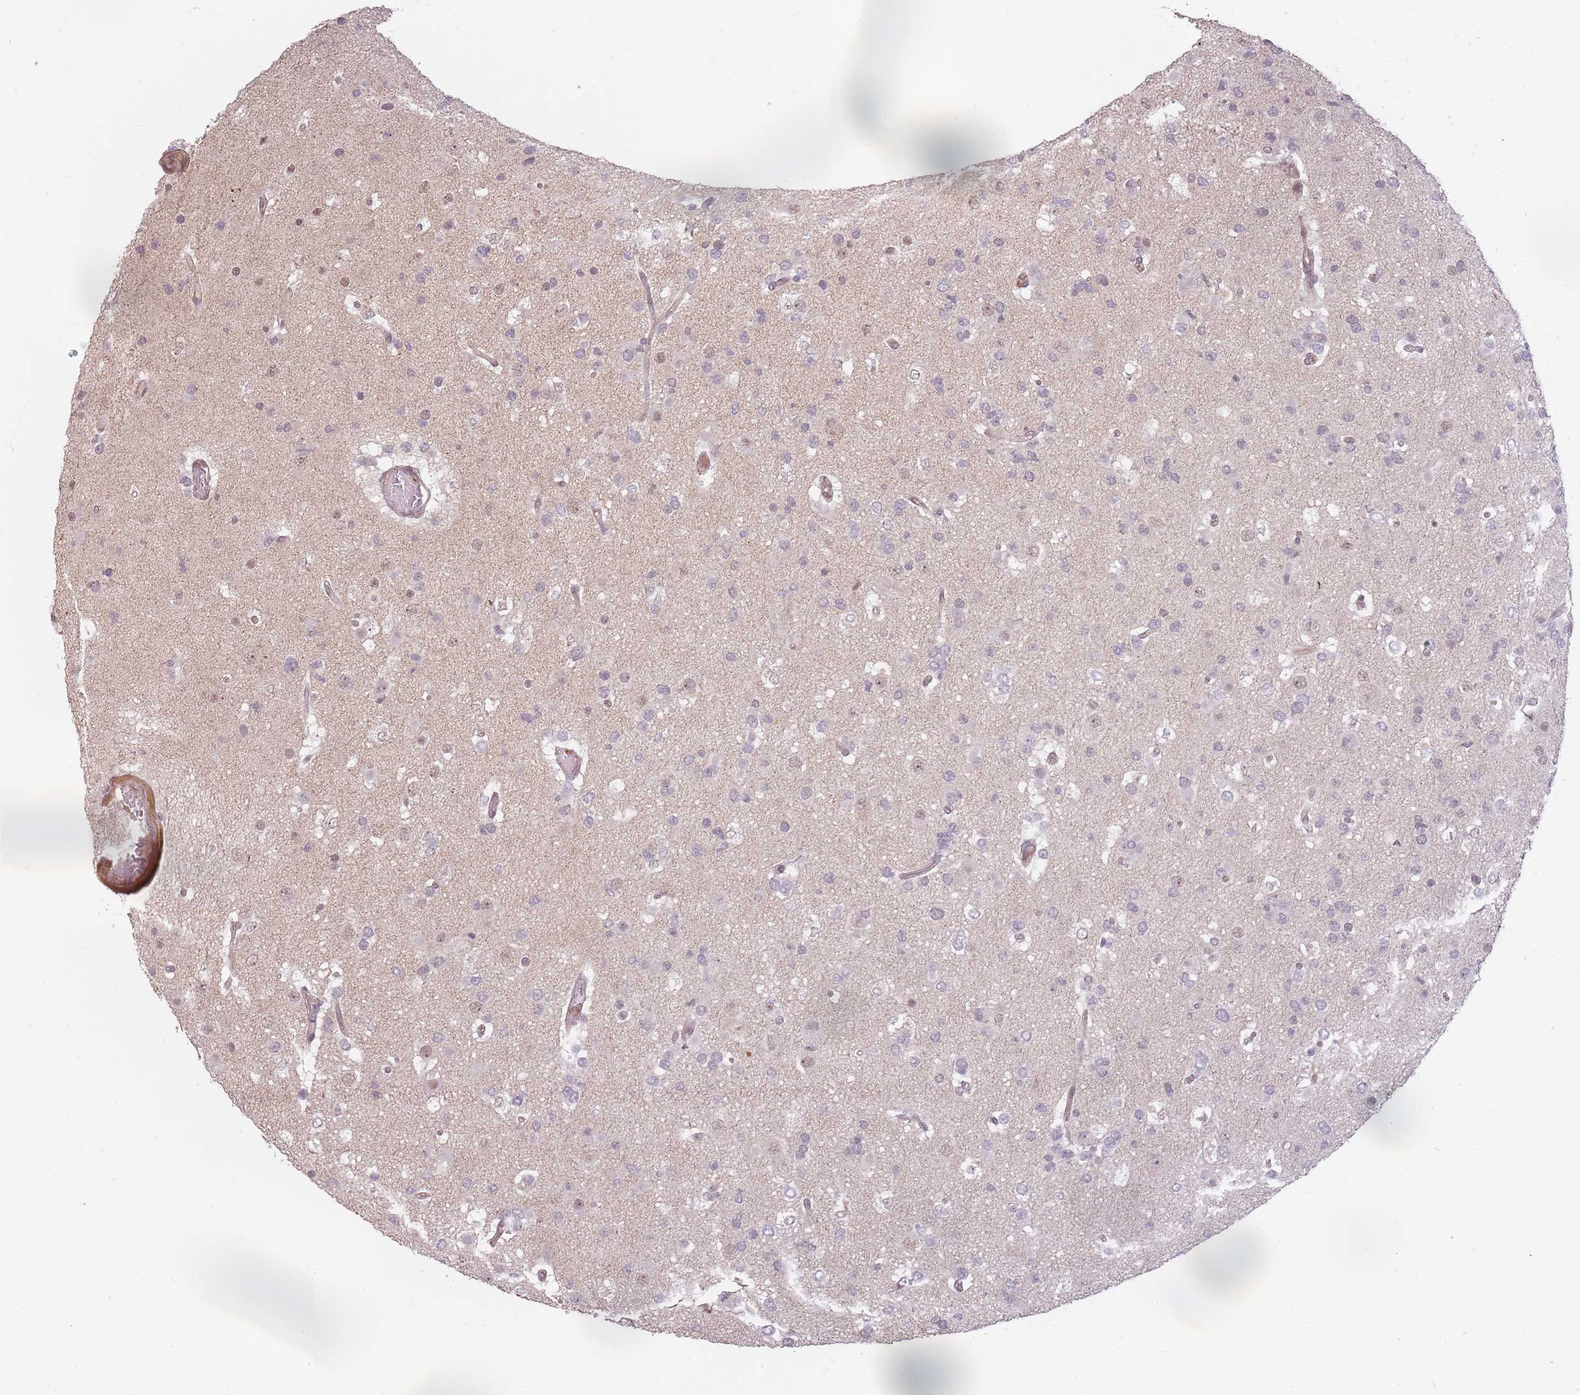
{"staining": {"intensity": "negative", "quantity": "none", "location": "none"}, "tissue": "glioma", "cell_type": "Tumor cells", "image_type": "cancer", "snomed": [{"axis": "morphology", "description": "Glioma, malignant, High grade"}, {"axis": "topography", "description": "Brain"}], "caption": "High power microscopy image of an immunohistochemistry micrograph of glioma, revealing no significant positivity in tumor cells. (IHC, brightfield microscopy, high magnification).", "gene": "PPP1R14C", "patient": {"sex": "male", "age": 53}}